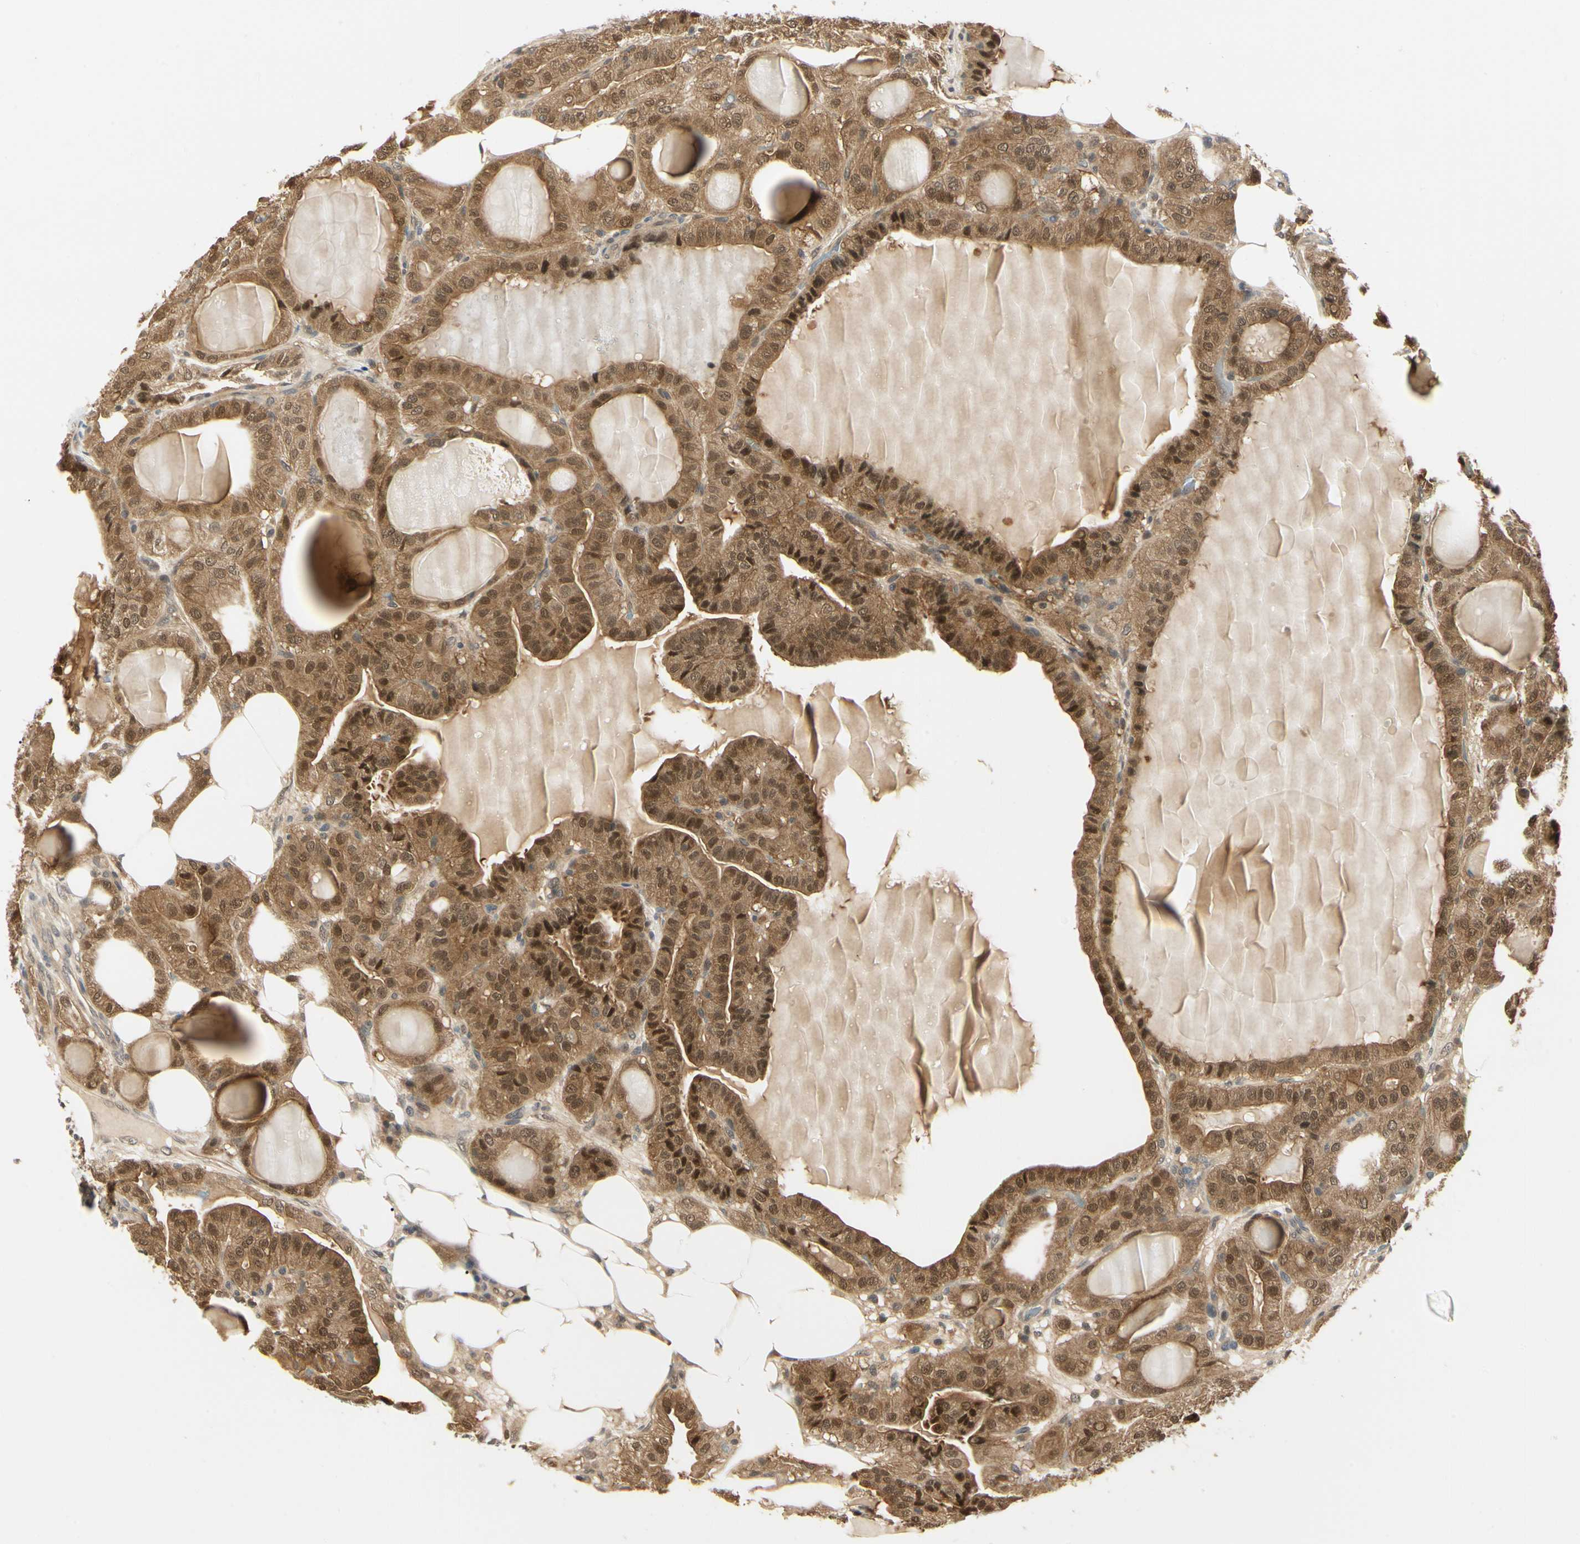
{"staining": {"intensity": "moderate", "quantity": ">75%", "location": "cytoplasmic/membranous,nuclear"}, "tissue": "thyroid cancer", "cell_type": "Tumor cells", "image_type": "cancer", "snomed": [{"axis": "morphology", "description": "Papillary adenocarcinoma, NOS"}, {"axis": "topography", "description": "Thyroid gland"}], "caption": "DAB immunohistochemical staining of human thyroid cancer shows moderate cytoplasmic/membranous and nuclear protein staining in approximately >75% of tumor cells.", "gene": "UBE2Z", "patient": {"sex": "male", "age": 77}}